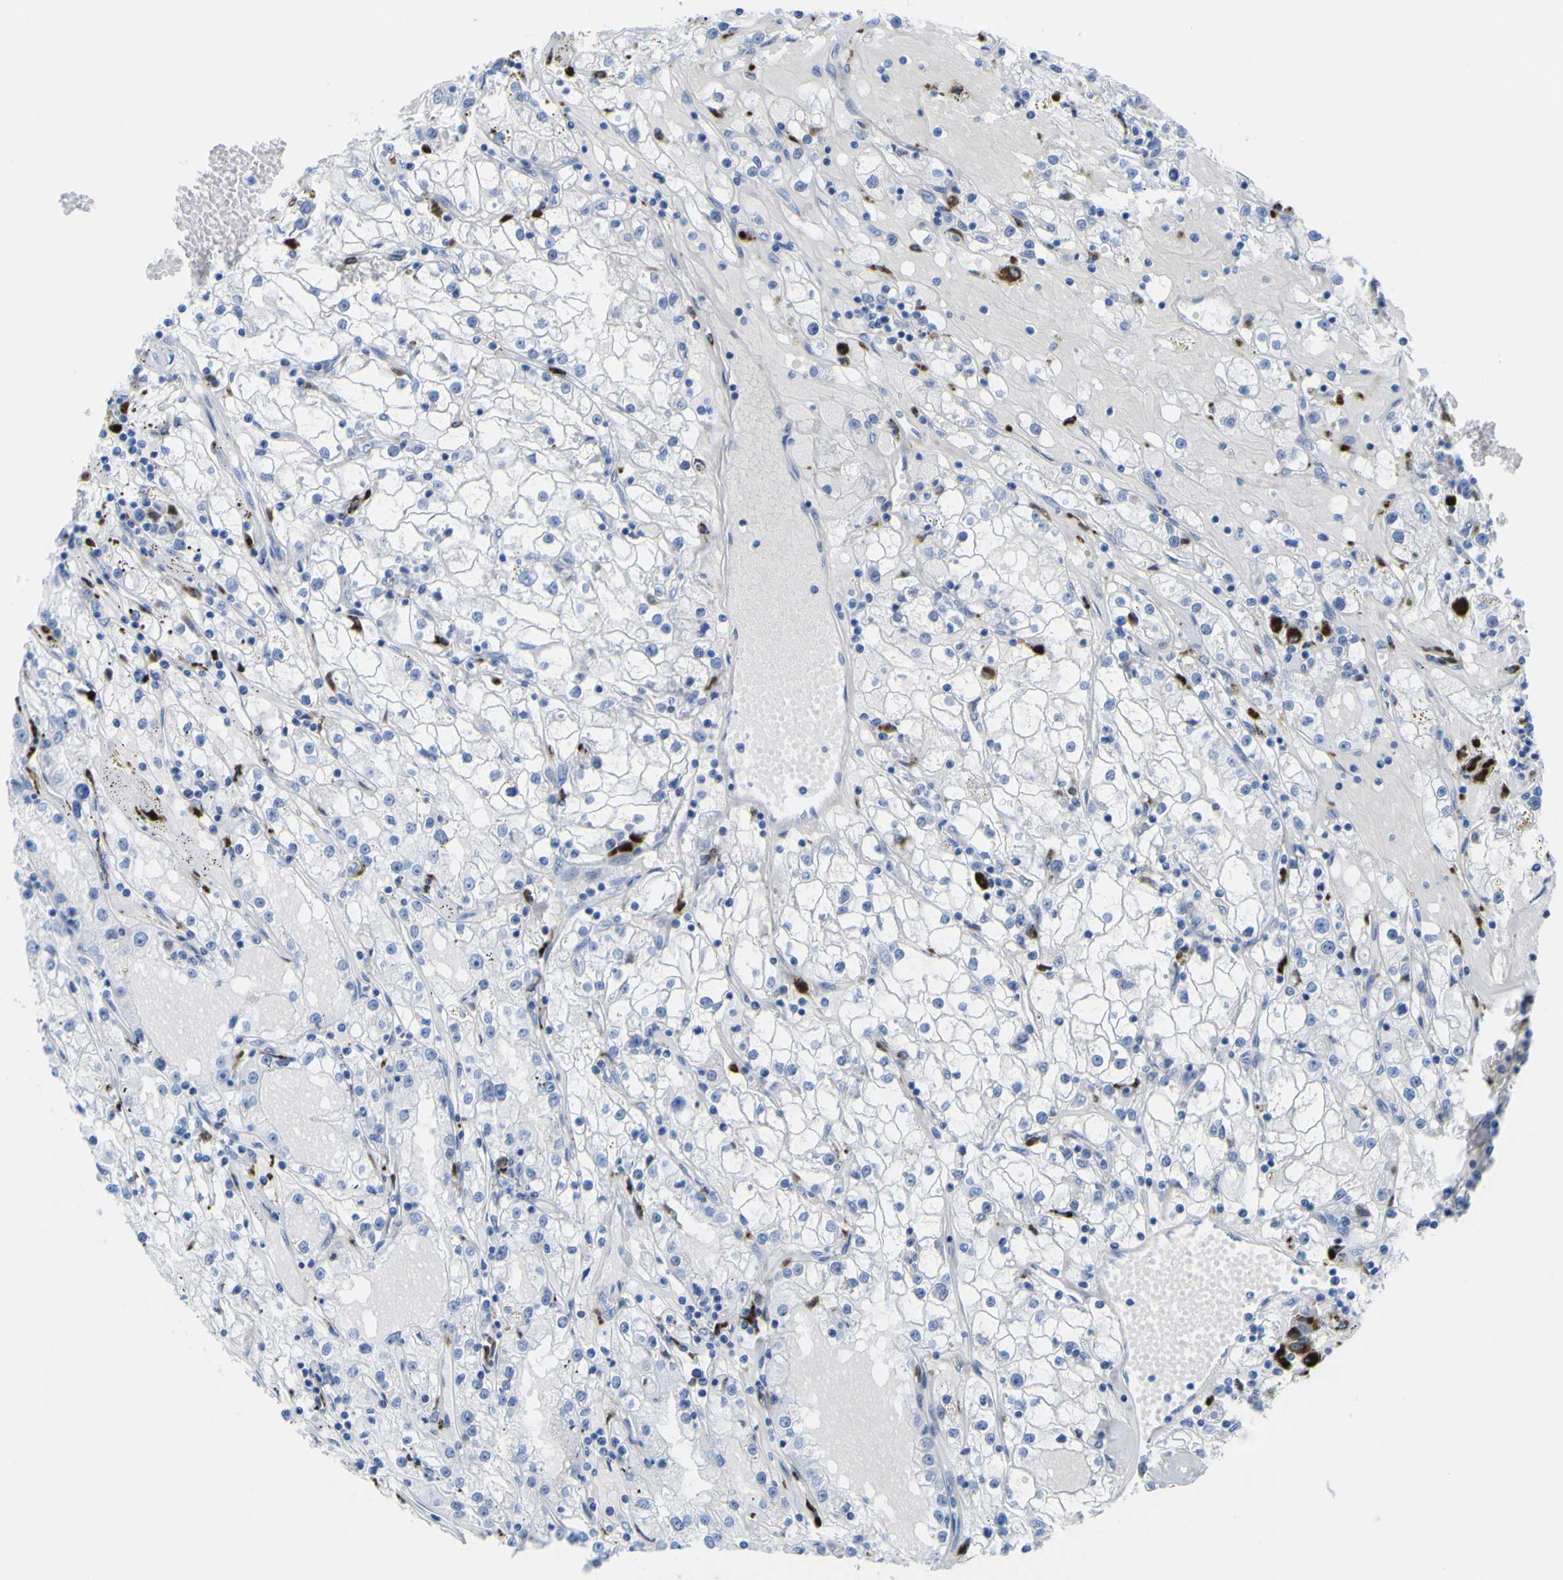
{"staining": {"intensity": "negative", "quantity": "none", "location": "none"}, "tissue": "renal cancer", "cell_type": "Tumor cells", "image_type": "cancer", "snomed": [{"axis": "morphology", "description": "Adenocarcinoma, NOS"}, {"axis": "topography", "description": "Kidney"}], "caption": "Tumor cells are negative for brown protein staining in renal cancer (adenocarcinoma).", "gene": "PLD3", "patient": {"sex": "male", "age": 56}}